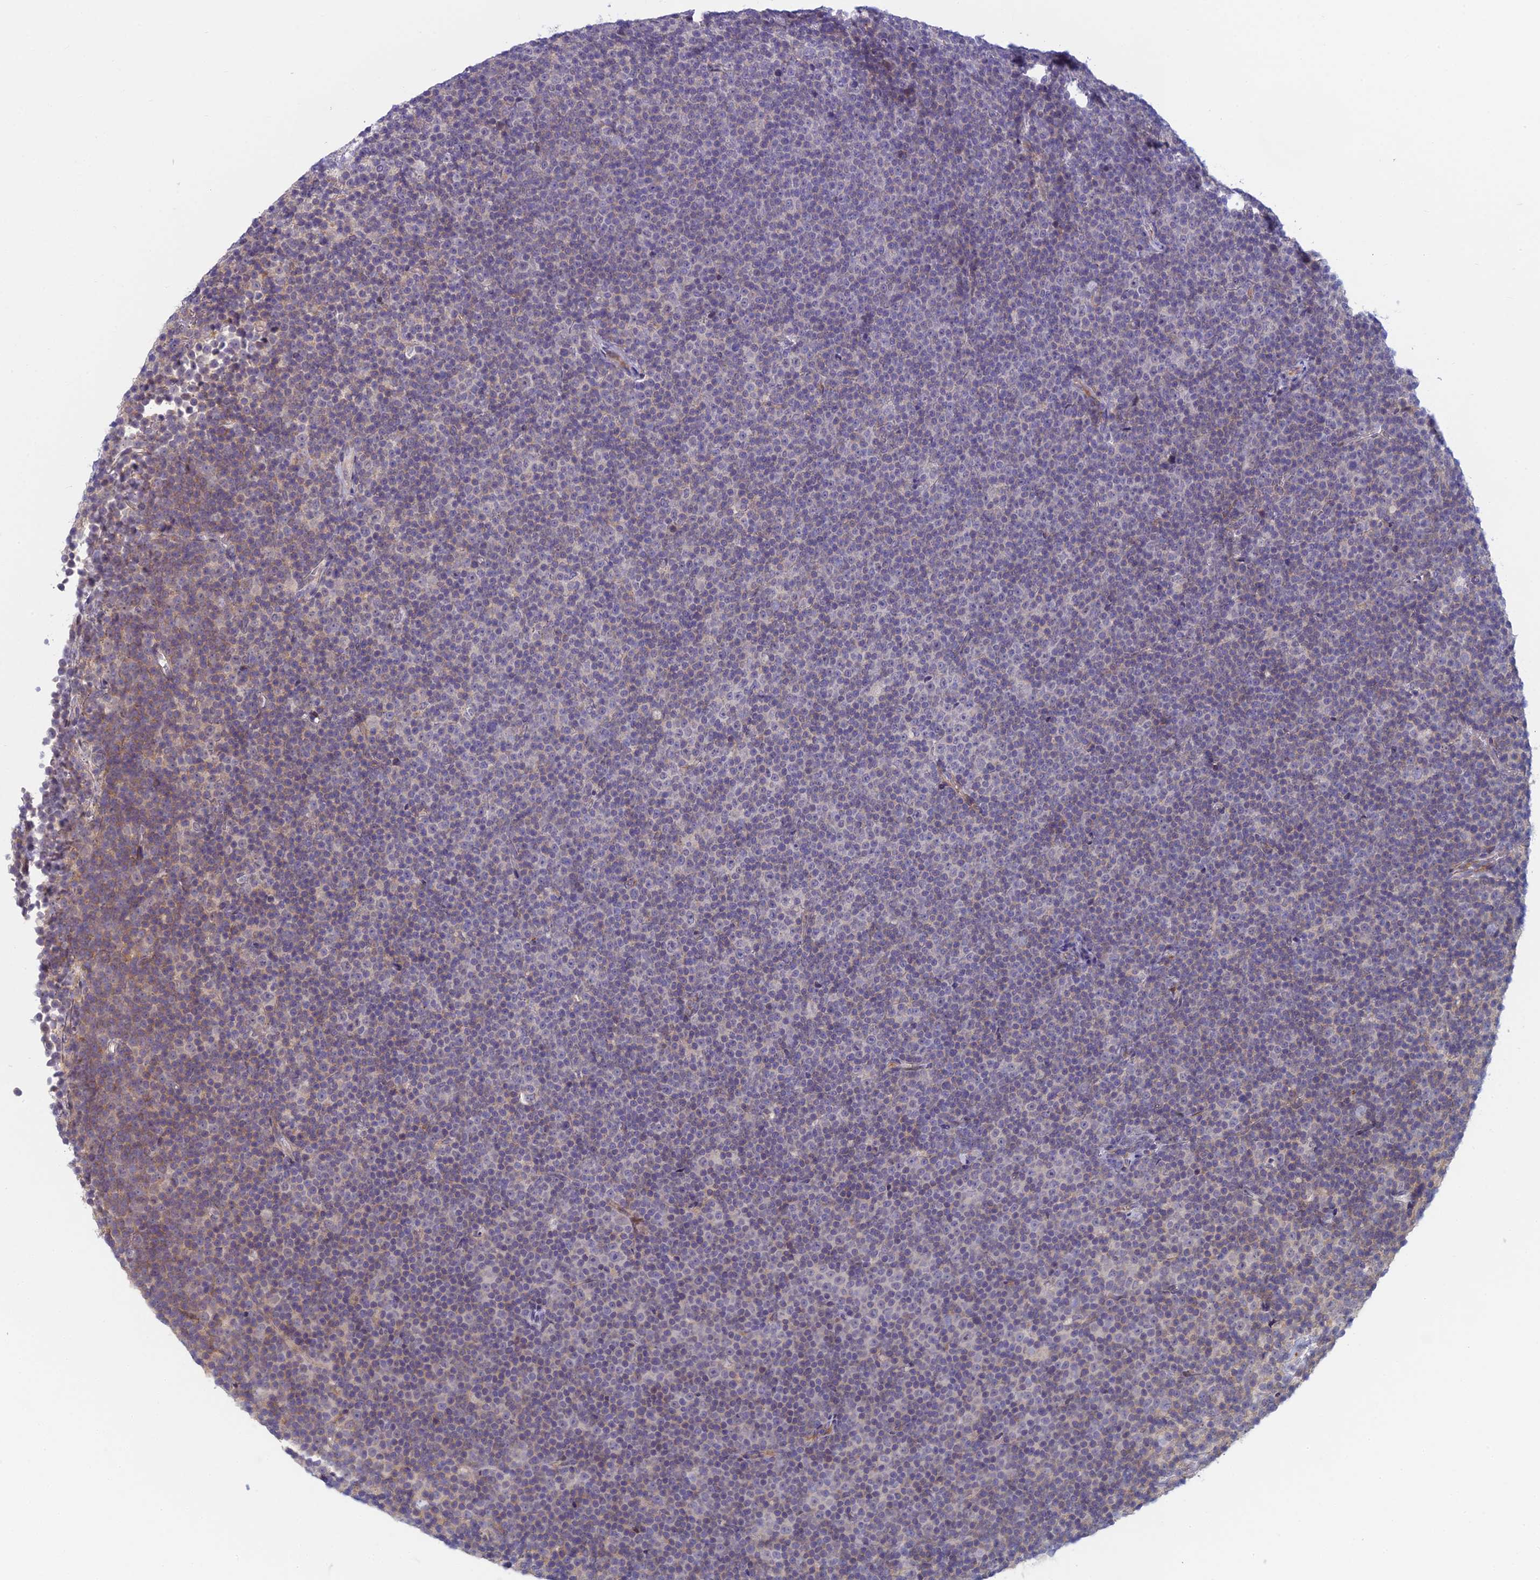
{"staining": {"intensity": "weak", "quantity": "25%-75%", "location": "cytoplasmic/membranous"}, "tissue": "lymphoma", "cell_type": "Tumor cells", "image_type": "cancer", "snomed": [{"axis": "morphology", "description": "Malignant lymphoma, non-Hodgkin's type, Low grade"}, {"axis": "topography", "description": "Lymph node"}], "caption": "Malignant lymphoma, non-Hodgkin's type (low-grade) stained for a protein (brown) demonstrates weak cytoplasmic/membranous positive expression in approximately 25%-75% of tumor cells.", "gene": "PPP1R26", "patient": {"sex": "female", "age": 67}}